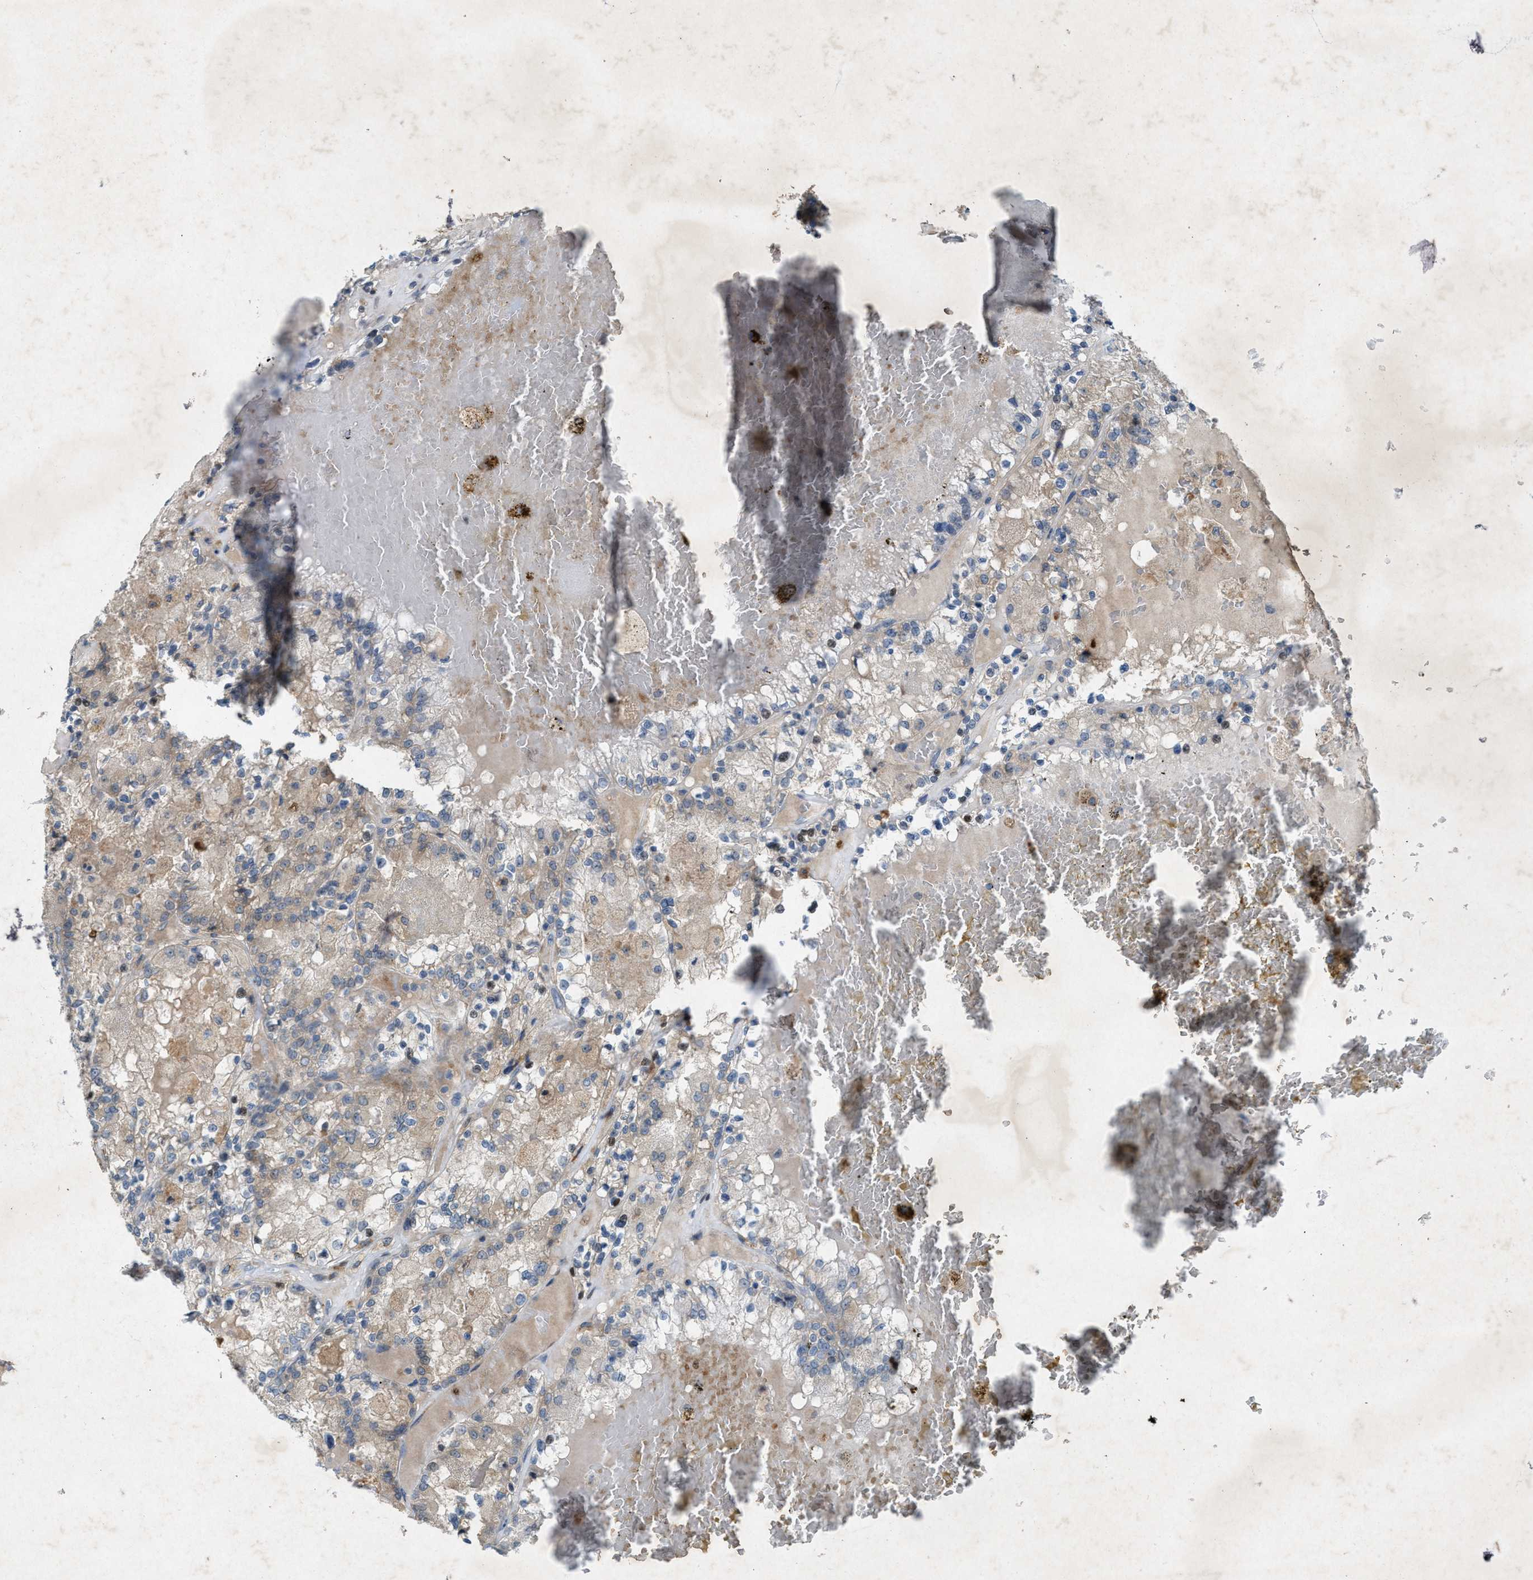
{"staining": {"intensity": "weak", "quantity": "25%-75%", "location": "cytoplasmic/membranous"}, "tissue": "renal cancer", "cell_type": "Tumor cells", "image_type": "cancer", "snomed": [{"axis": "morphology", "description": "Adenocarcinoma, NOS"}, {"axis": "topography", "description": "Kidney"}], "caption": "An image of human adenocarcinoma (renal) stained for a protein shows weak cytoplasmic/membranous brown staining in tumor cells.", "gene": "URGCP", "patient": {"sex": "female", "age": 56}}